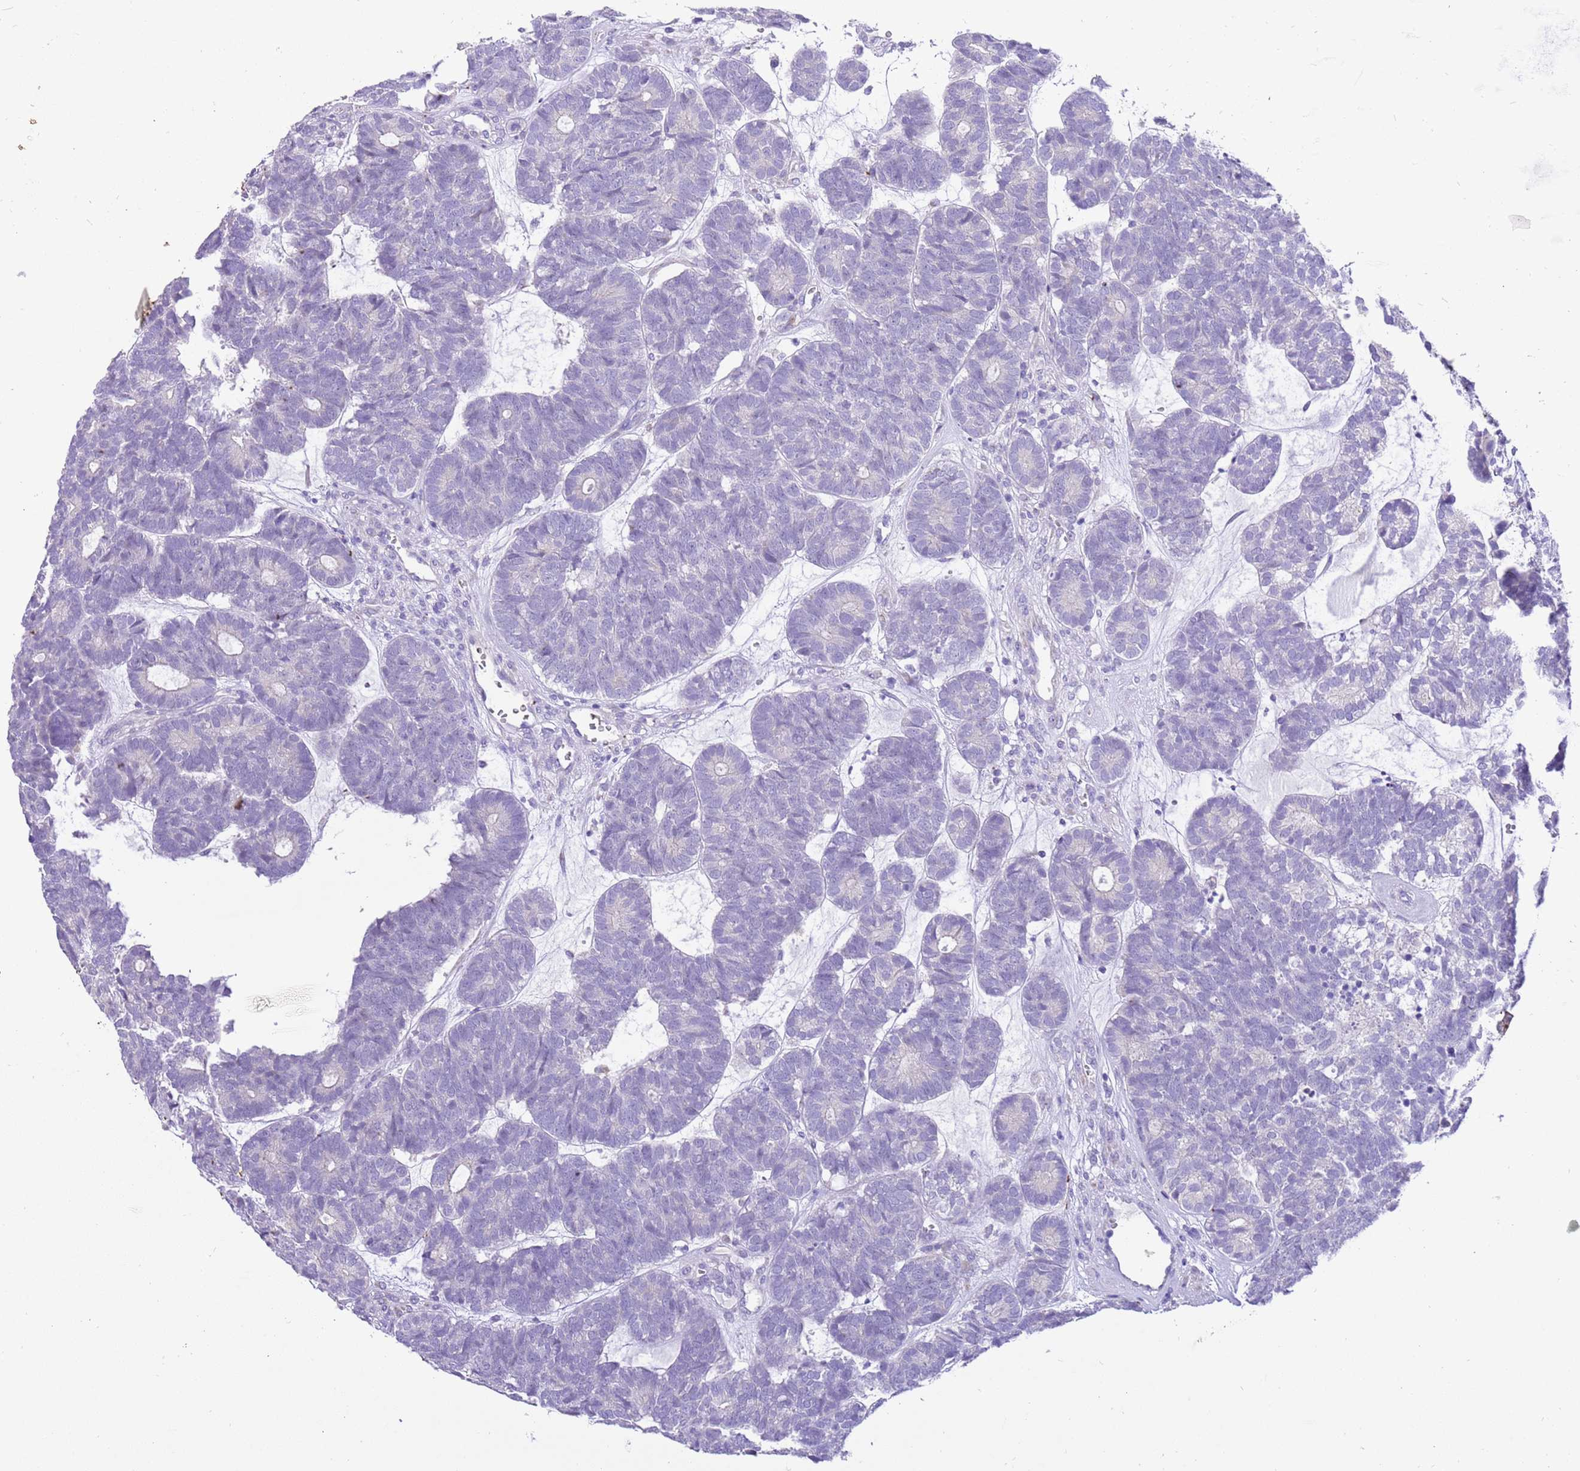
{"staining": {"intensity": "negative", "quantity": "none", "location": "none"}, "tissue": "head and neck cancer", "cell_type": "Tumor cells", "image_type": "cancer", "snomed": [{"axis": "morphology", "description": "Adenocarcinoma, NOS"}, {"axis": "topography", "description": "Head-Neck"}], "caption": "This is an immunohistochemistry histopathology image of human head and neck cancer. There is no staining in tumor cells.", "gene": "R3HDM4", "patient": {"sex": "female", "age": 81}}